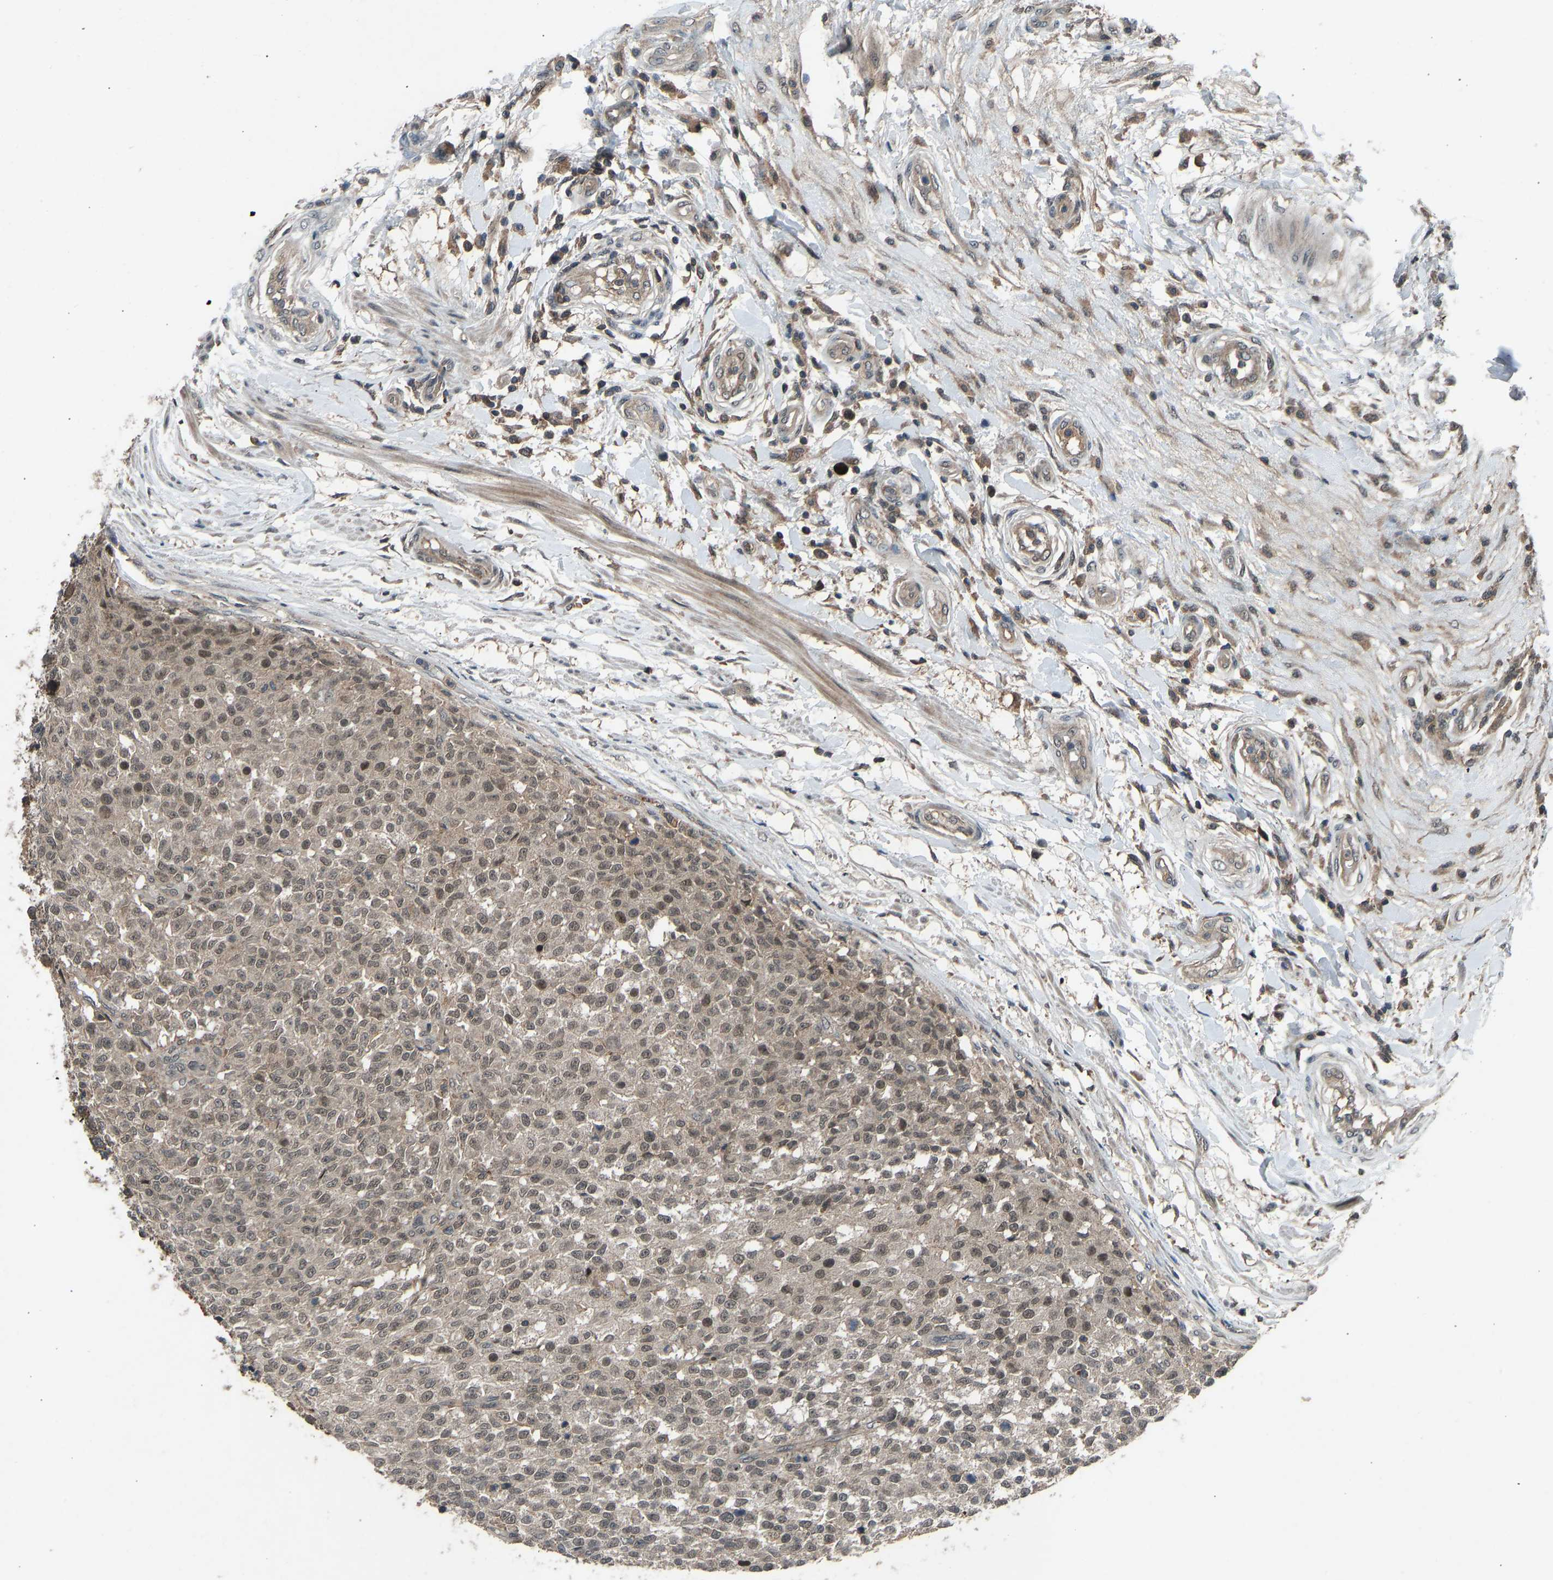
{"staining": {"intensity": "moderate", "quantity": ">75%", "location": "nuclear"}, "tissue": "testis cancer", "cell_type": "Tumor cells", "image_type": "cancer", "snomed": [{"axis": "morphology", "description": "Seminoma, NOS"}, {"axis": "topography", "description": "Testis"}], "caption": "Brown immunohistochemical staining in testis cancer (seminoma) displays moderate nuclear expression in approximately >75% of tumor cells. Using DAB (brown) and hematoxylin (blue) stains, captured at high magnification using brightfield microscopy.", "gene": "SLC43A1", "patient": {"sex": "male", "age": 59}}